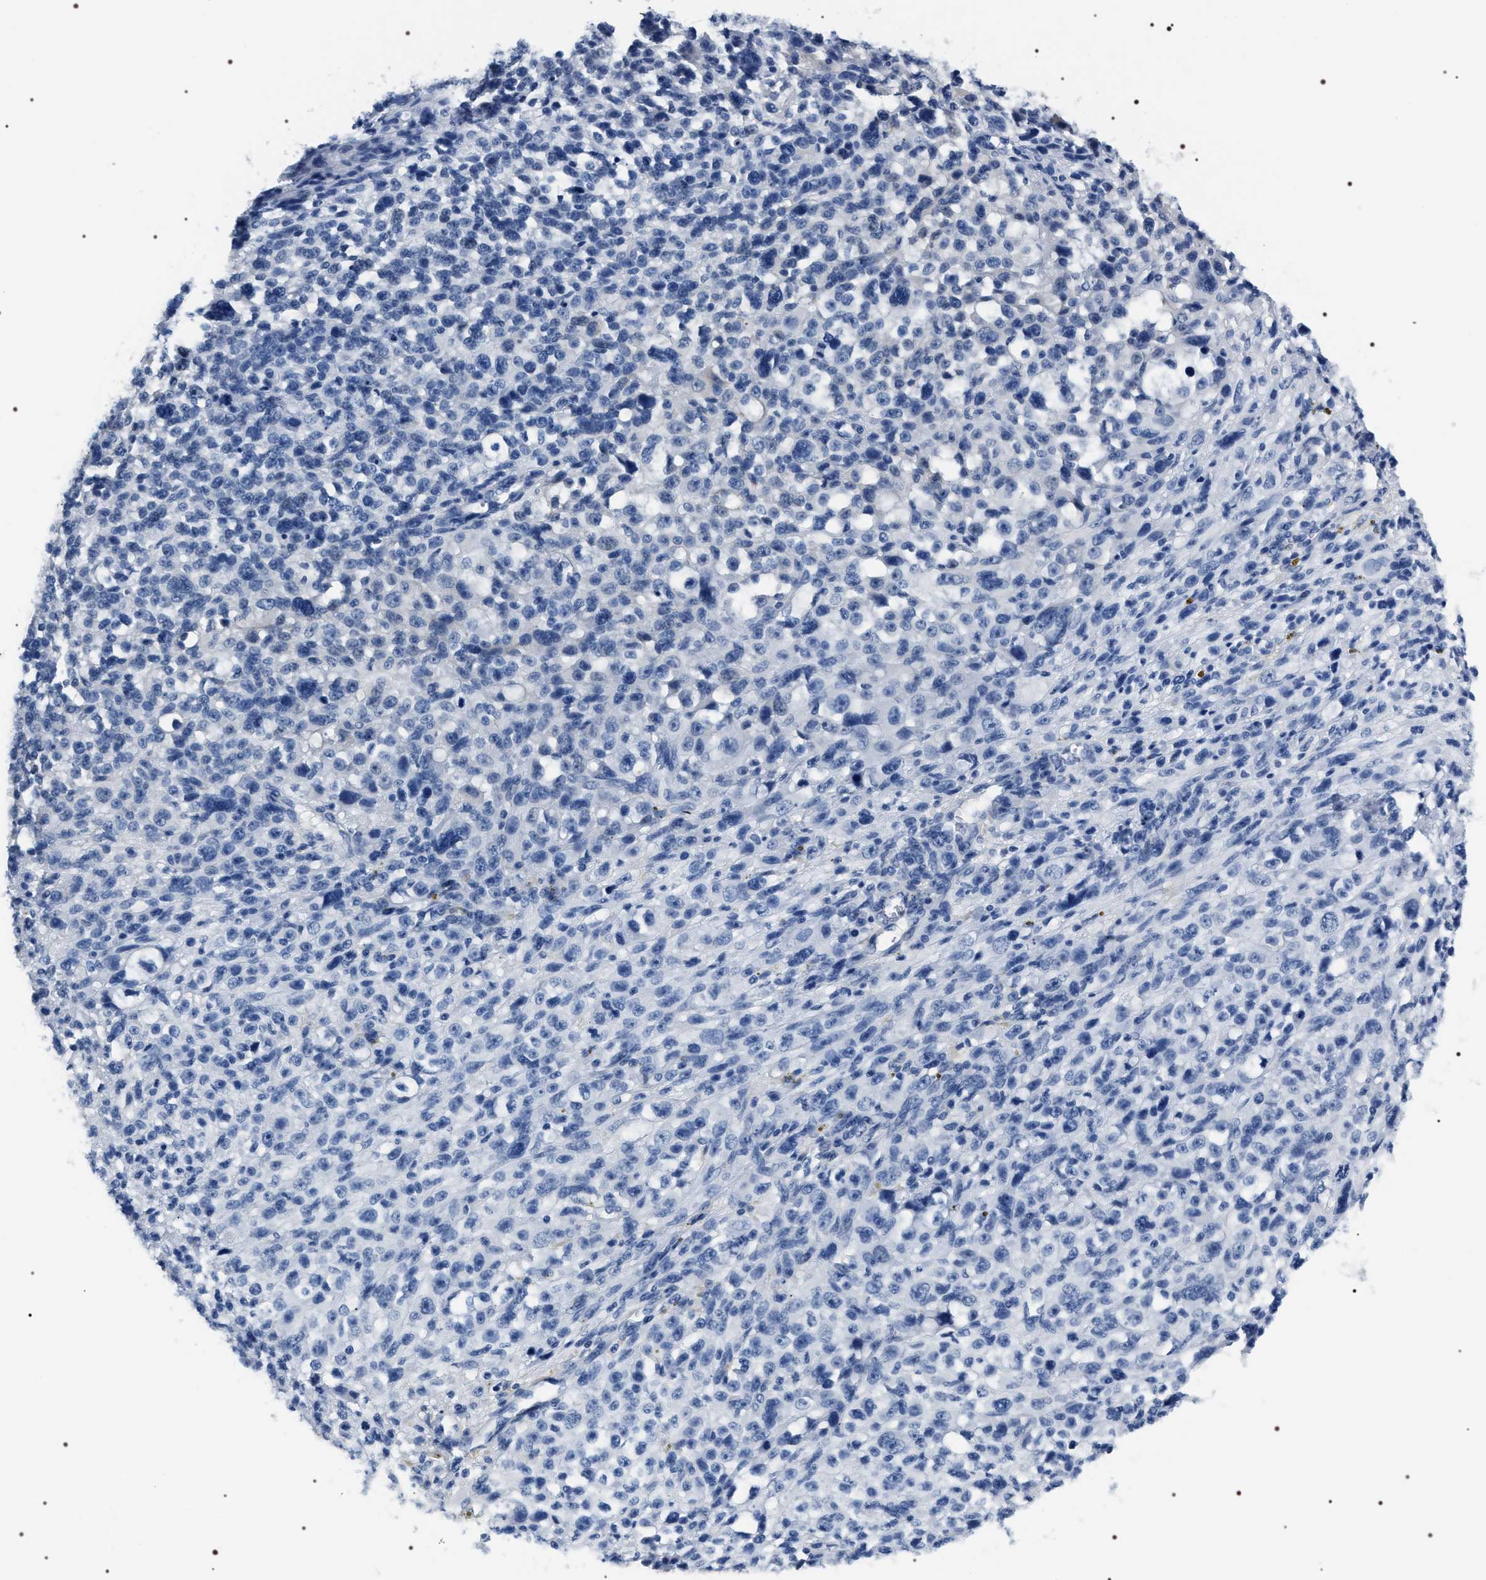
{"staining": {"intensity": "negative", "quantity": "none", "location": "none"}, "tissue": "melanoma", "cell_type": "Tumor cells", "image_type": "cancer", "snomed": [{"axis": "morphology", "description": "Malignant melanoma, NOS"}, {"axis": "topography", "description": "Skin"}], "caption": "Protein analysis of melanoma shows no significant positivity in tumor cells.", "gene": "ADH4", "patient": {"sex": "female", "age": 55}}